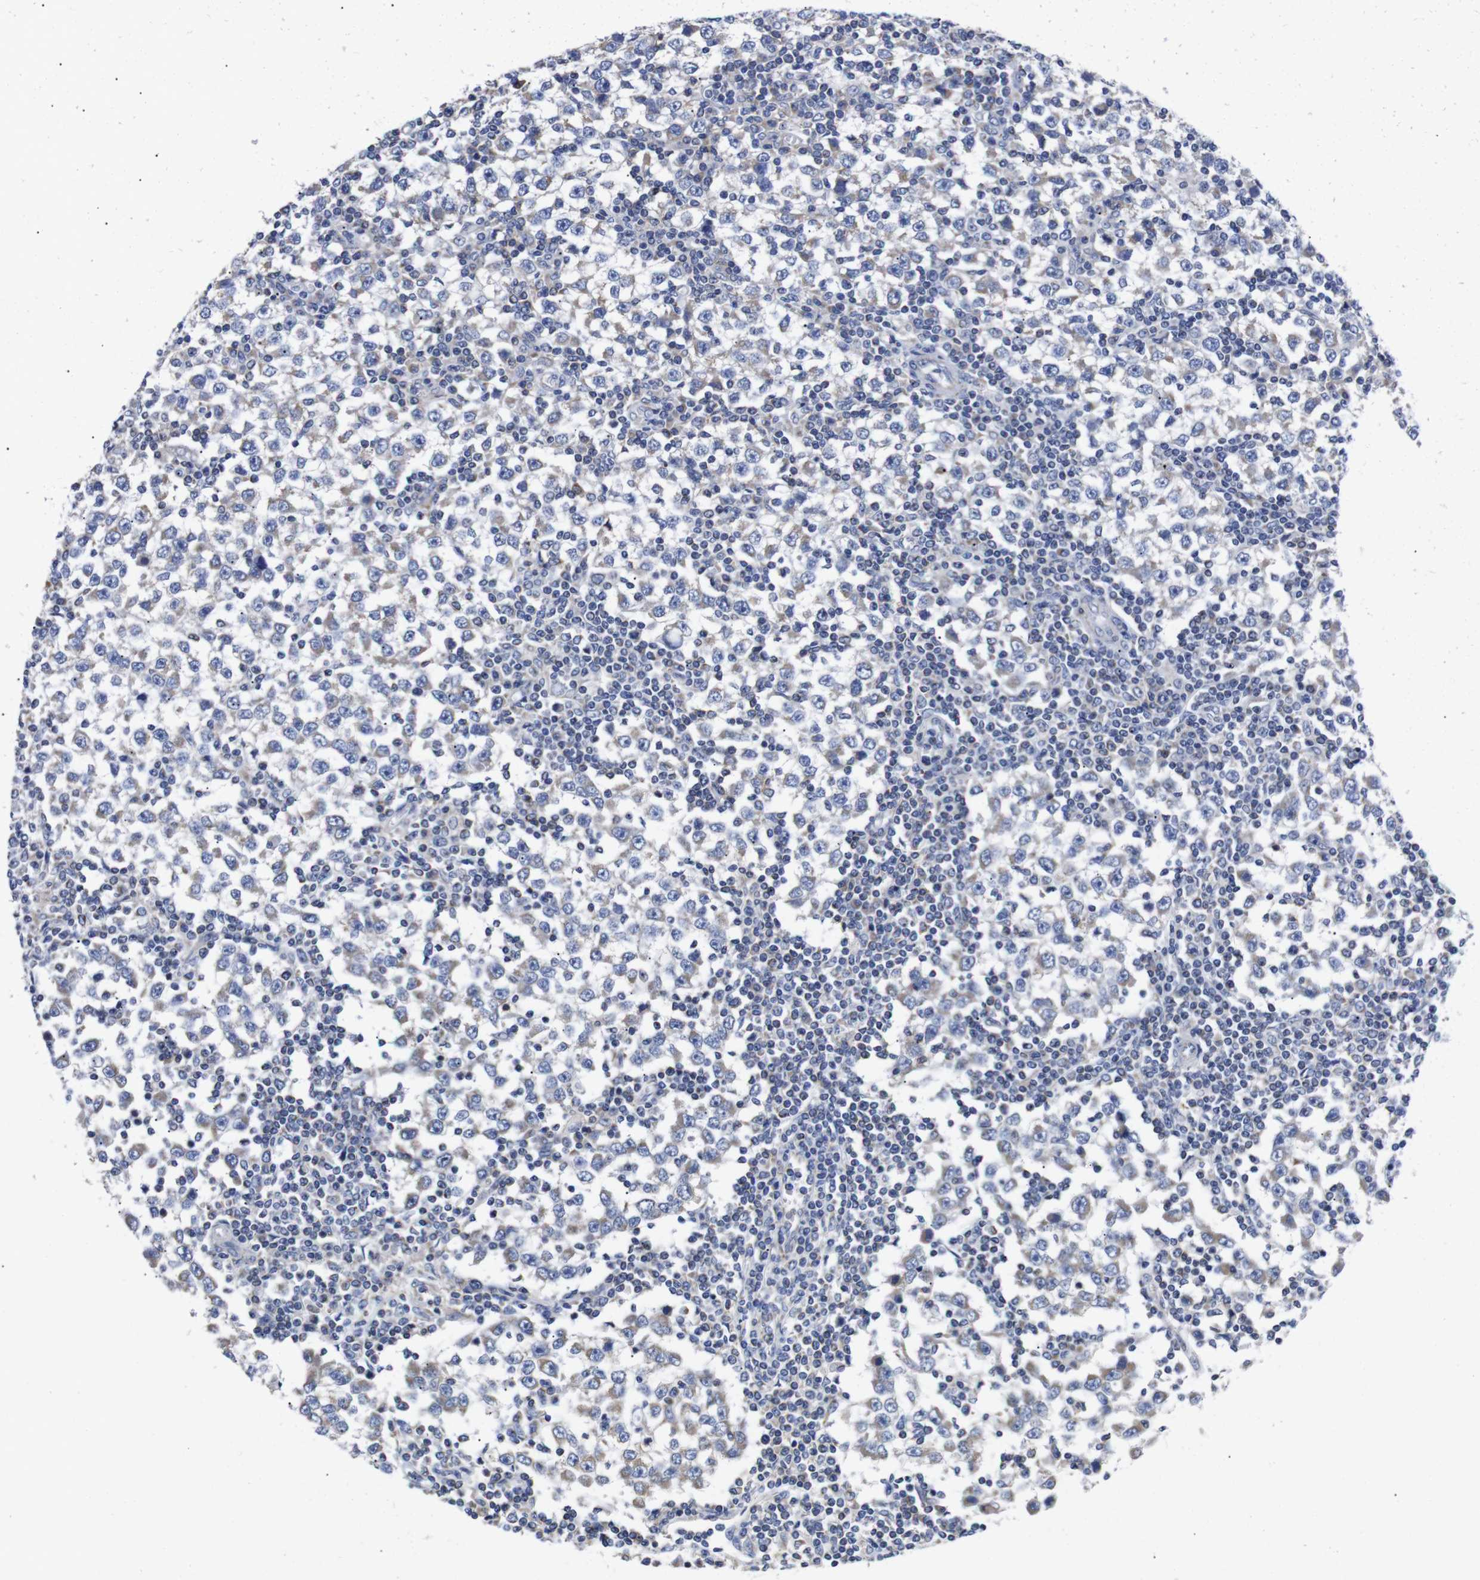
{"staining": {"intensity": "weak", "quantity": "25%-75%", "location": "cytoplasmic/membranous"}, "tissue": "testis cancer", "cell_type": "Tumor cells", "image_type": "cancer", "snomed": [{"axis": "morphology", "description": "Seminoma, NOS"}, {"axis": "topography", "description": "Testis"}], "caption": "DAB immunohistochemical staining of human seminoma (testis) shows weak cytoplasmic/membranous protein expression in approximately 25%-75% of tumor cells.", "gene": "OPN3", "patient": {"sex": "male", "age": 65}}